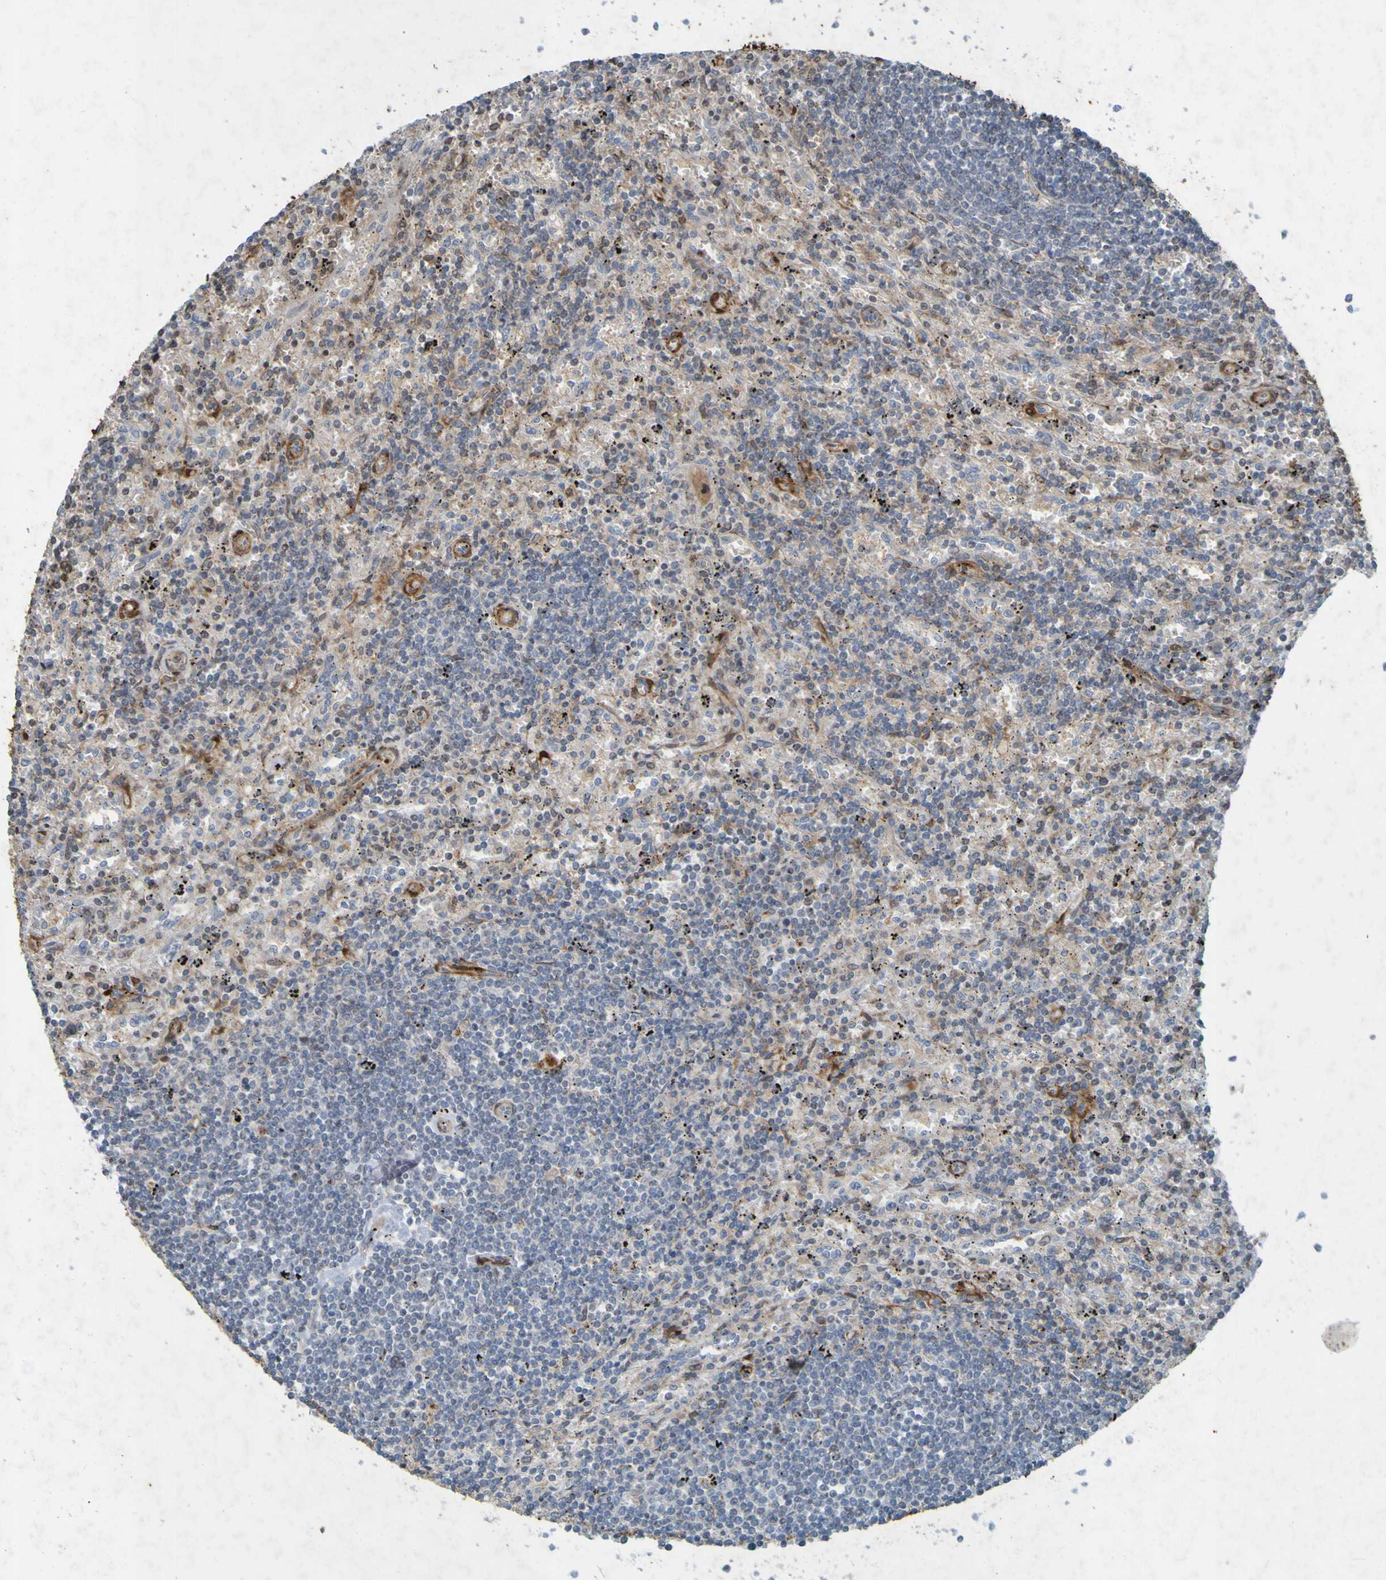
{"staining": {"intensity": "negative", "quantity": "none", "location": "none"}, "tissue": "lymphoma", "cell_type": "Tumor cells", "image_type": "cancer", "snomed": [{"axis": "morphology", "description": "Malignant lymphoma, non-Hodgkin's type, Low grade"}, {"axis": "topography", "description": "Spleen"}], "caption": "Tumor cells show no significant protein expression in lymphoma.", "gene": "GUCY1A1", "patient": {"sex": "male", "age": 76}}